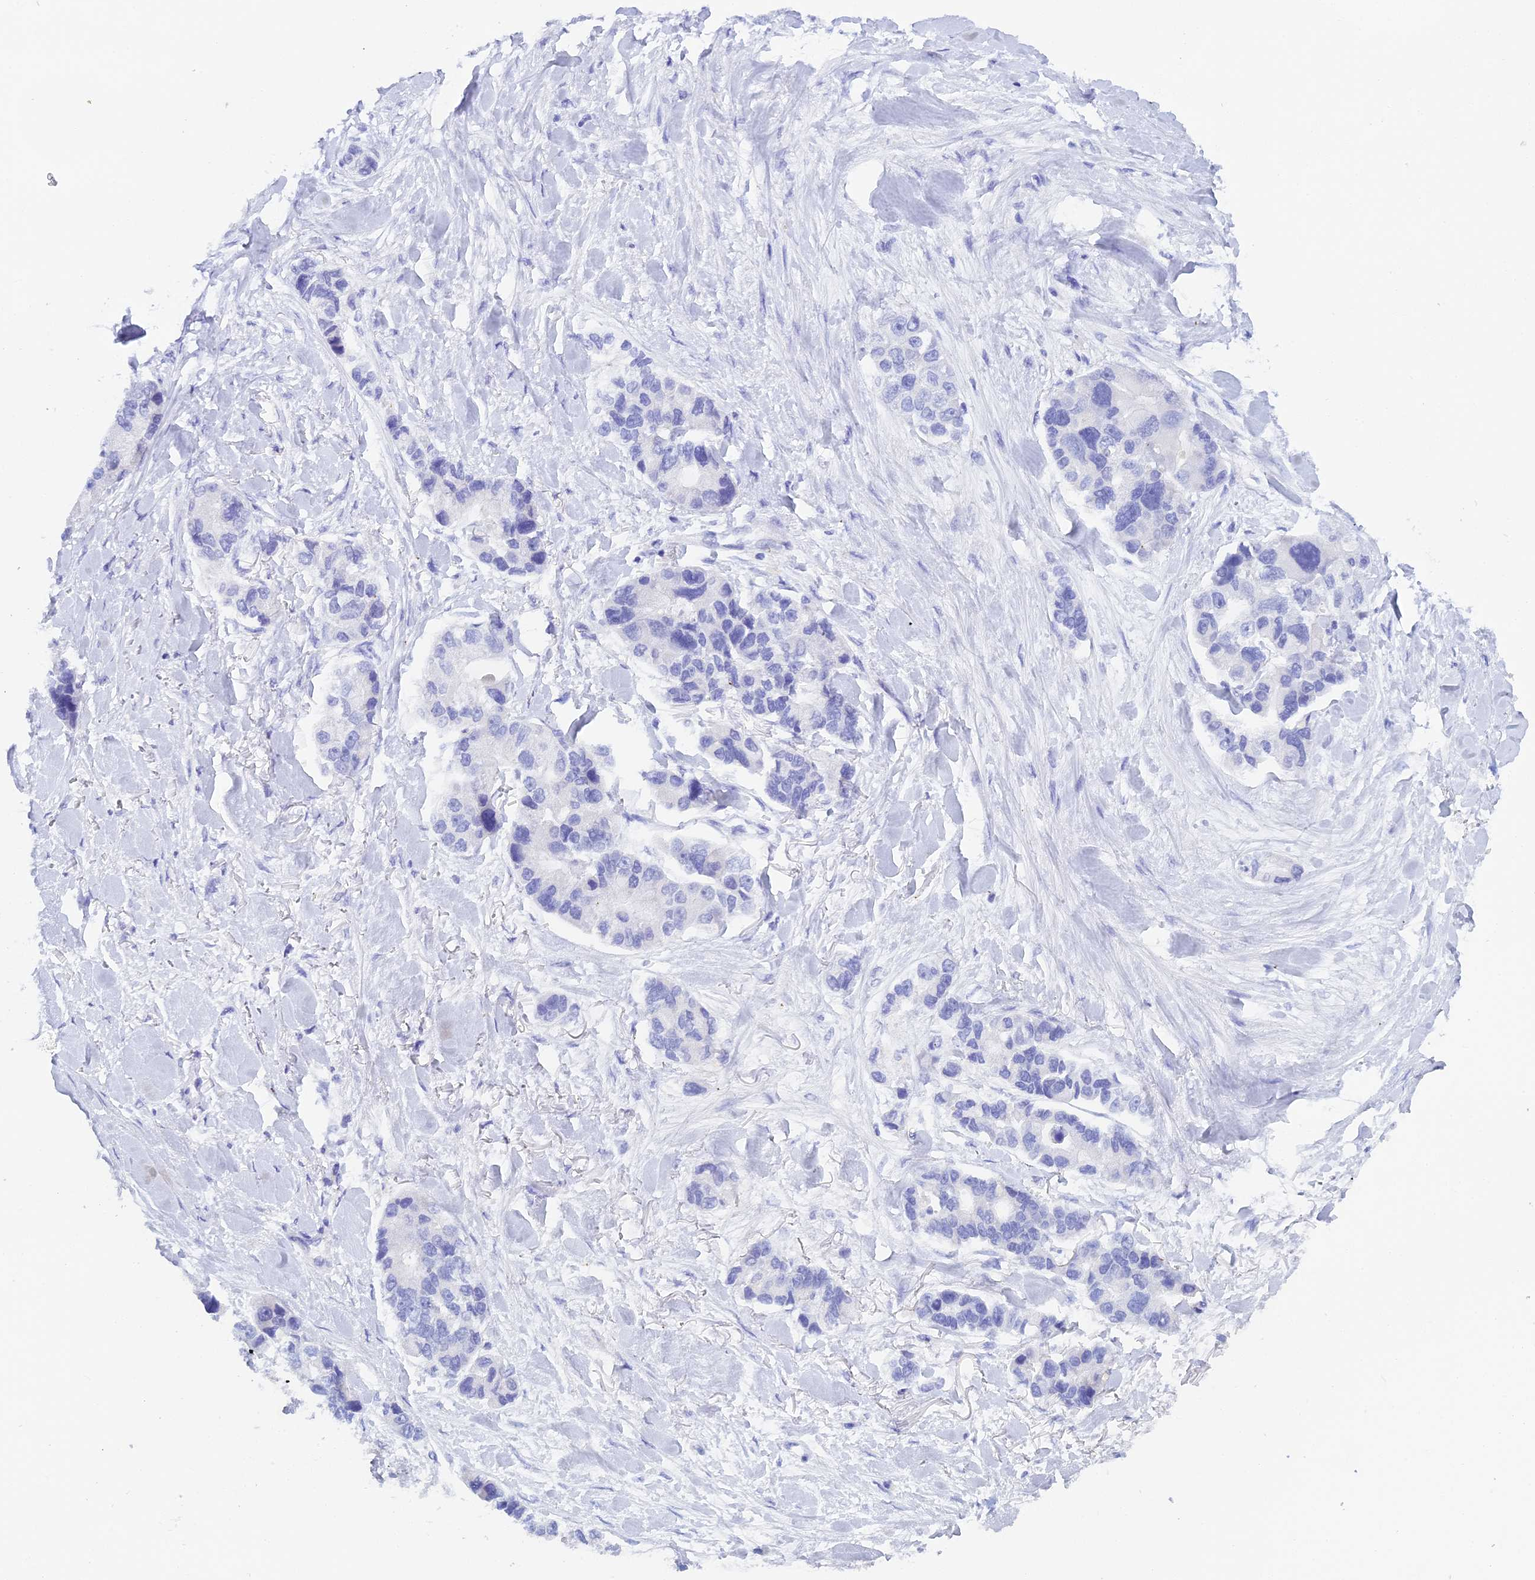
{"staining": {"intensity": "negative", "quantity": "none", "location": "none"}, "tissue": "lung cancer", "cell_type": "Tumor cells", "image_type": "cancer", "snomed": [{"axis": "morphology", "description": "Adenocarcinoma, NOS"}, {"axis": "topography", "description": "Lung"}], "caption": "This micrograph is of lung cancer (adenocarcinoma) stained with IHC to label a protein in brown with the nuclei are counter-stained blue. There is no staining in tumor cells.", "gene": "REG1A", "patient": {"sex": "female", "age": 54}}